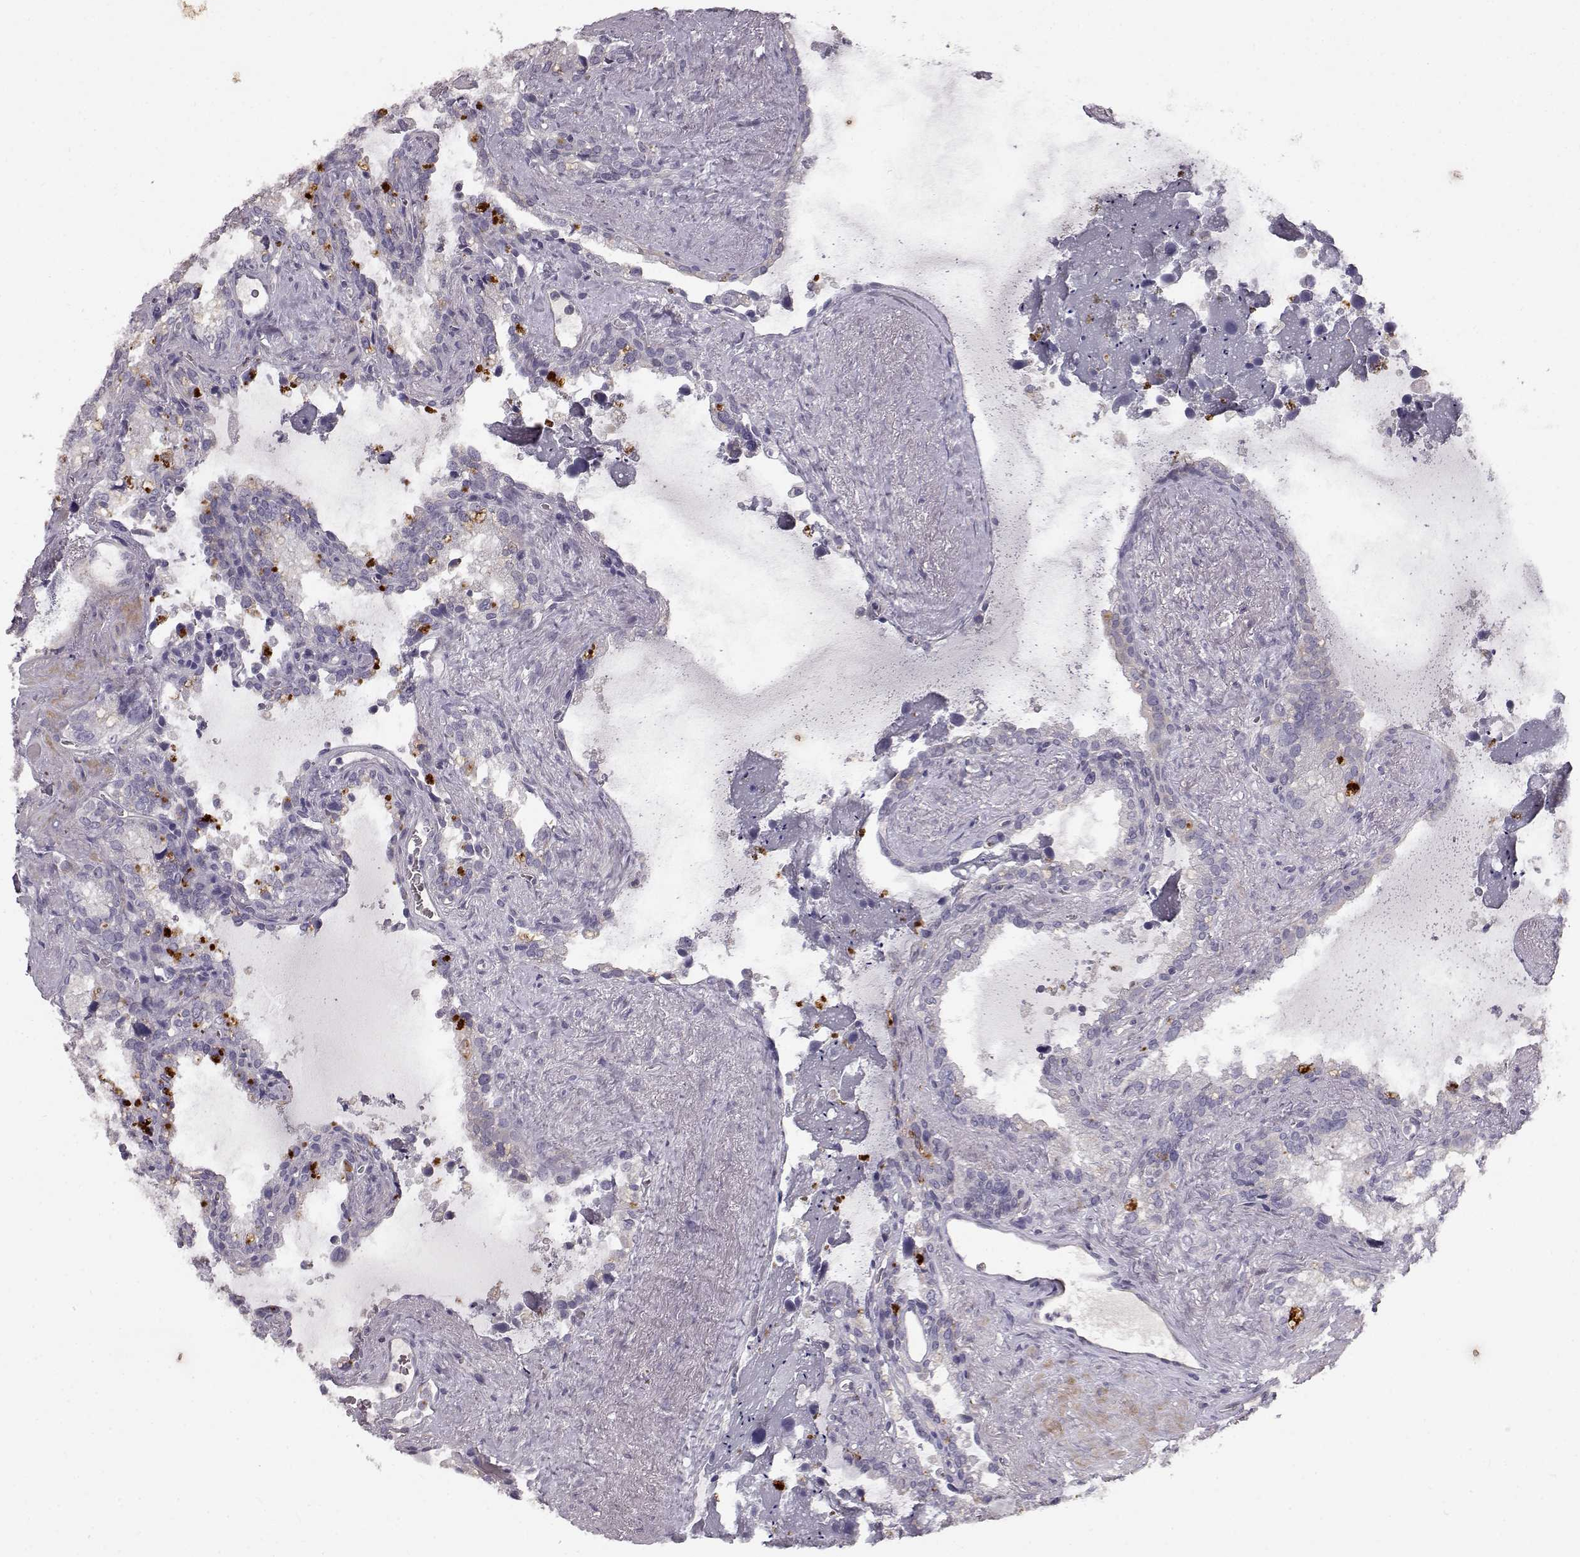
{"staining": {"intensity": "negative", "quantity": "none", "location": "none"}, "tissue": "seminal vesicle", "cell_type": "Glandular cells", "image_type": "normal", "snomed": [{"axis": "morphology", "description": "Normal tissue, NOS"}, {"axis": "topography", "description": "Seminal veicle"}], "caption": "Glandular cells show no significant protein staining in benign seminal vesicle. (DAB (3,3'-diaminobenzidine) IHC, high magnification).", "gene": "CCNF", "patient": {"sex": "male", "age": 71}}